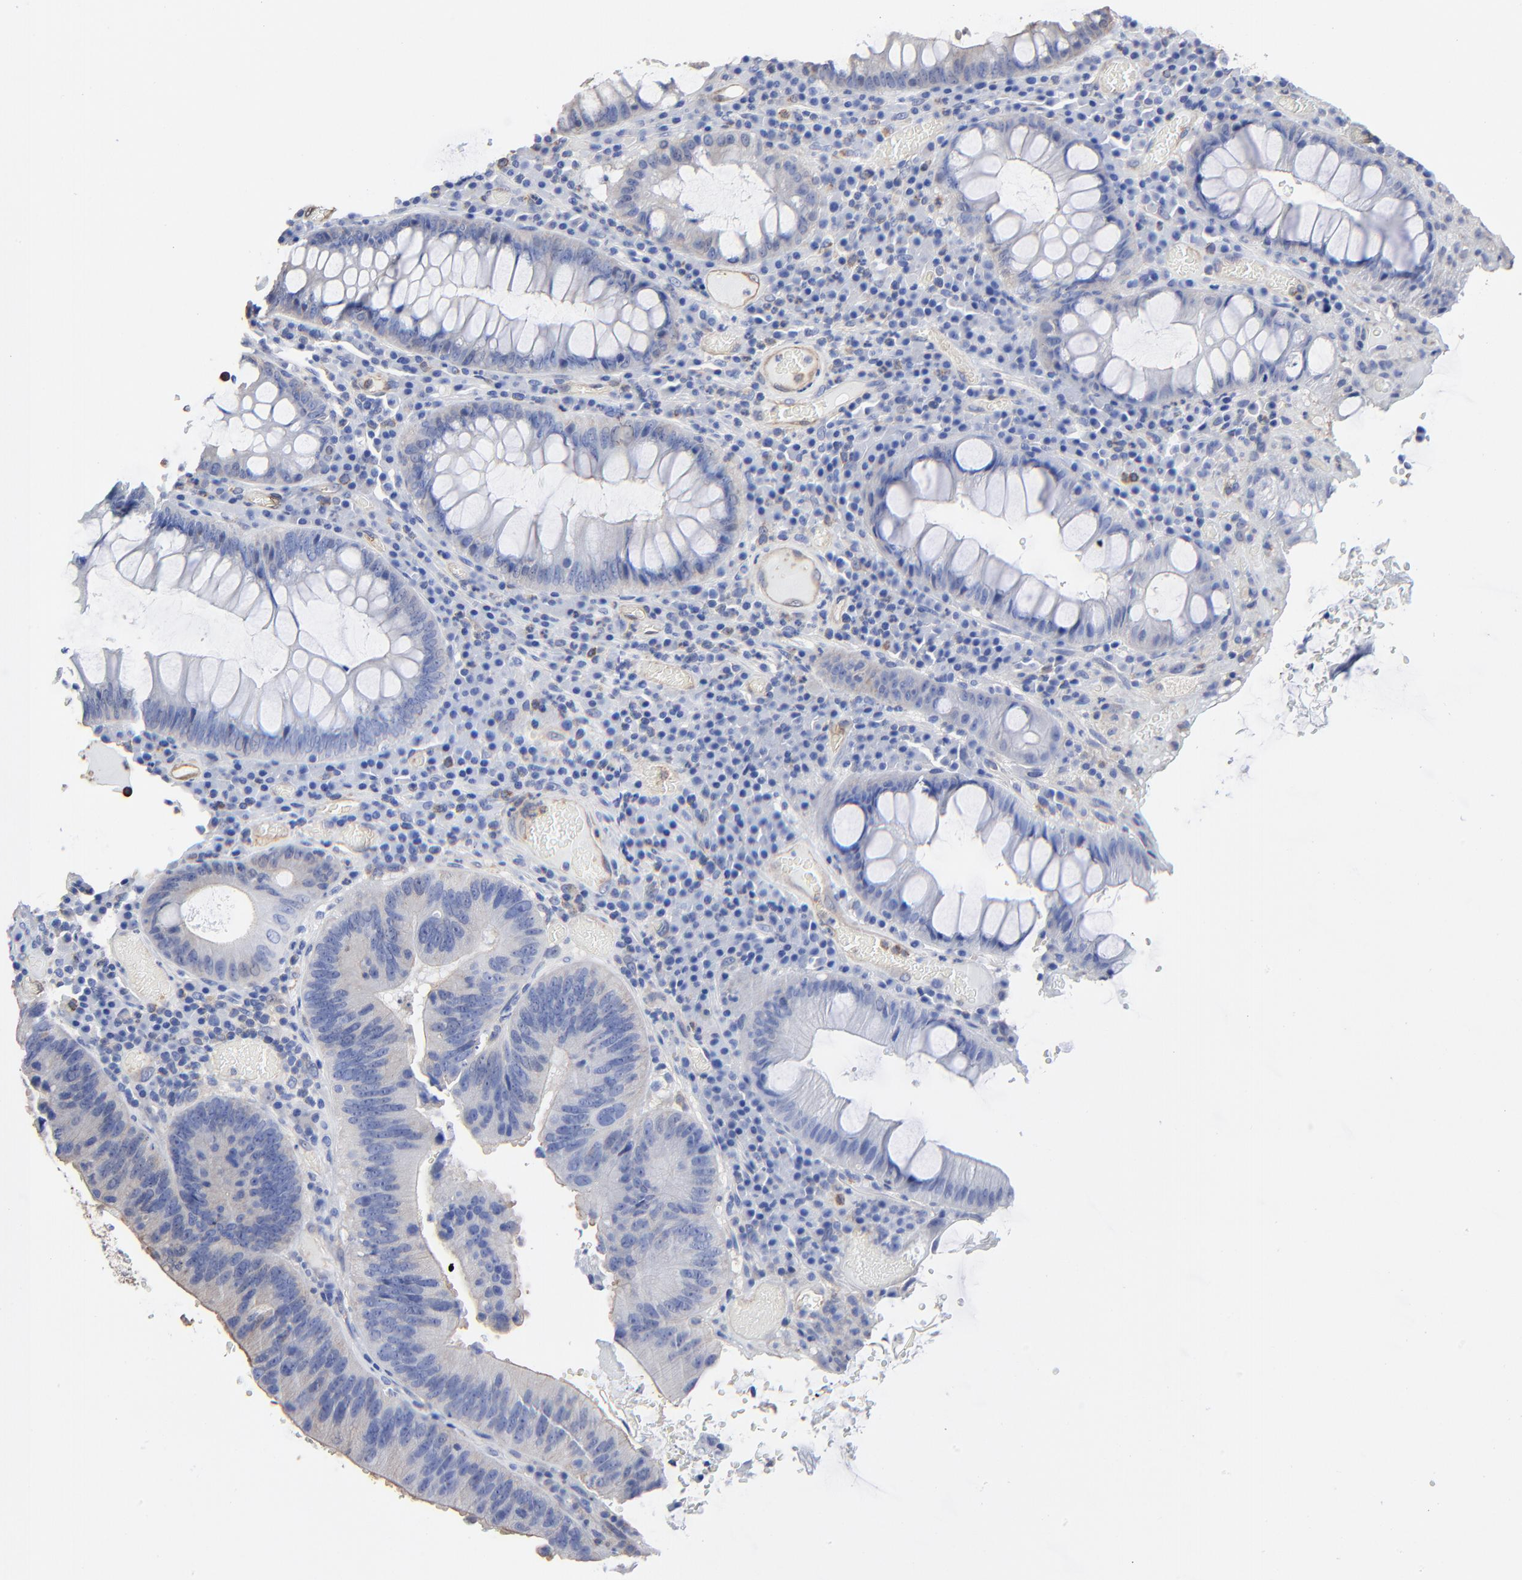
{"staining": {"intensity": "negative", "quantity": "none", "location": "none"}, "tissue": "colorectal cancer", "cell_type": "Tumor cells", "image_type": "cancer", "snomed": [{"axis": "morphology", "description": "Normal tissue, NOS"}, {"axis": "morphology", "description": "Adenocarcinoma, NOS"}, {"axis": "topography", "description": "Colon"}], "caption": "An immunohistochemistry (IHC) photomicrograph of colorectal cancer (adenocarcinoma) is shown. There is no staining in tumor cells of colorectal cancer (adenocarcinoma).", "gene": "TAGLN2", "patient": {"sex": "female", "age": 78}}